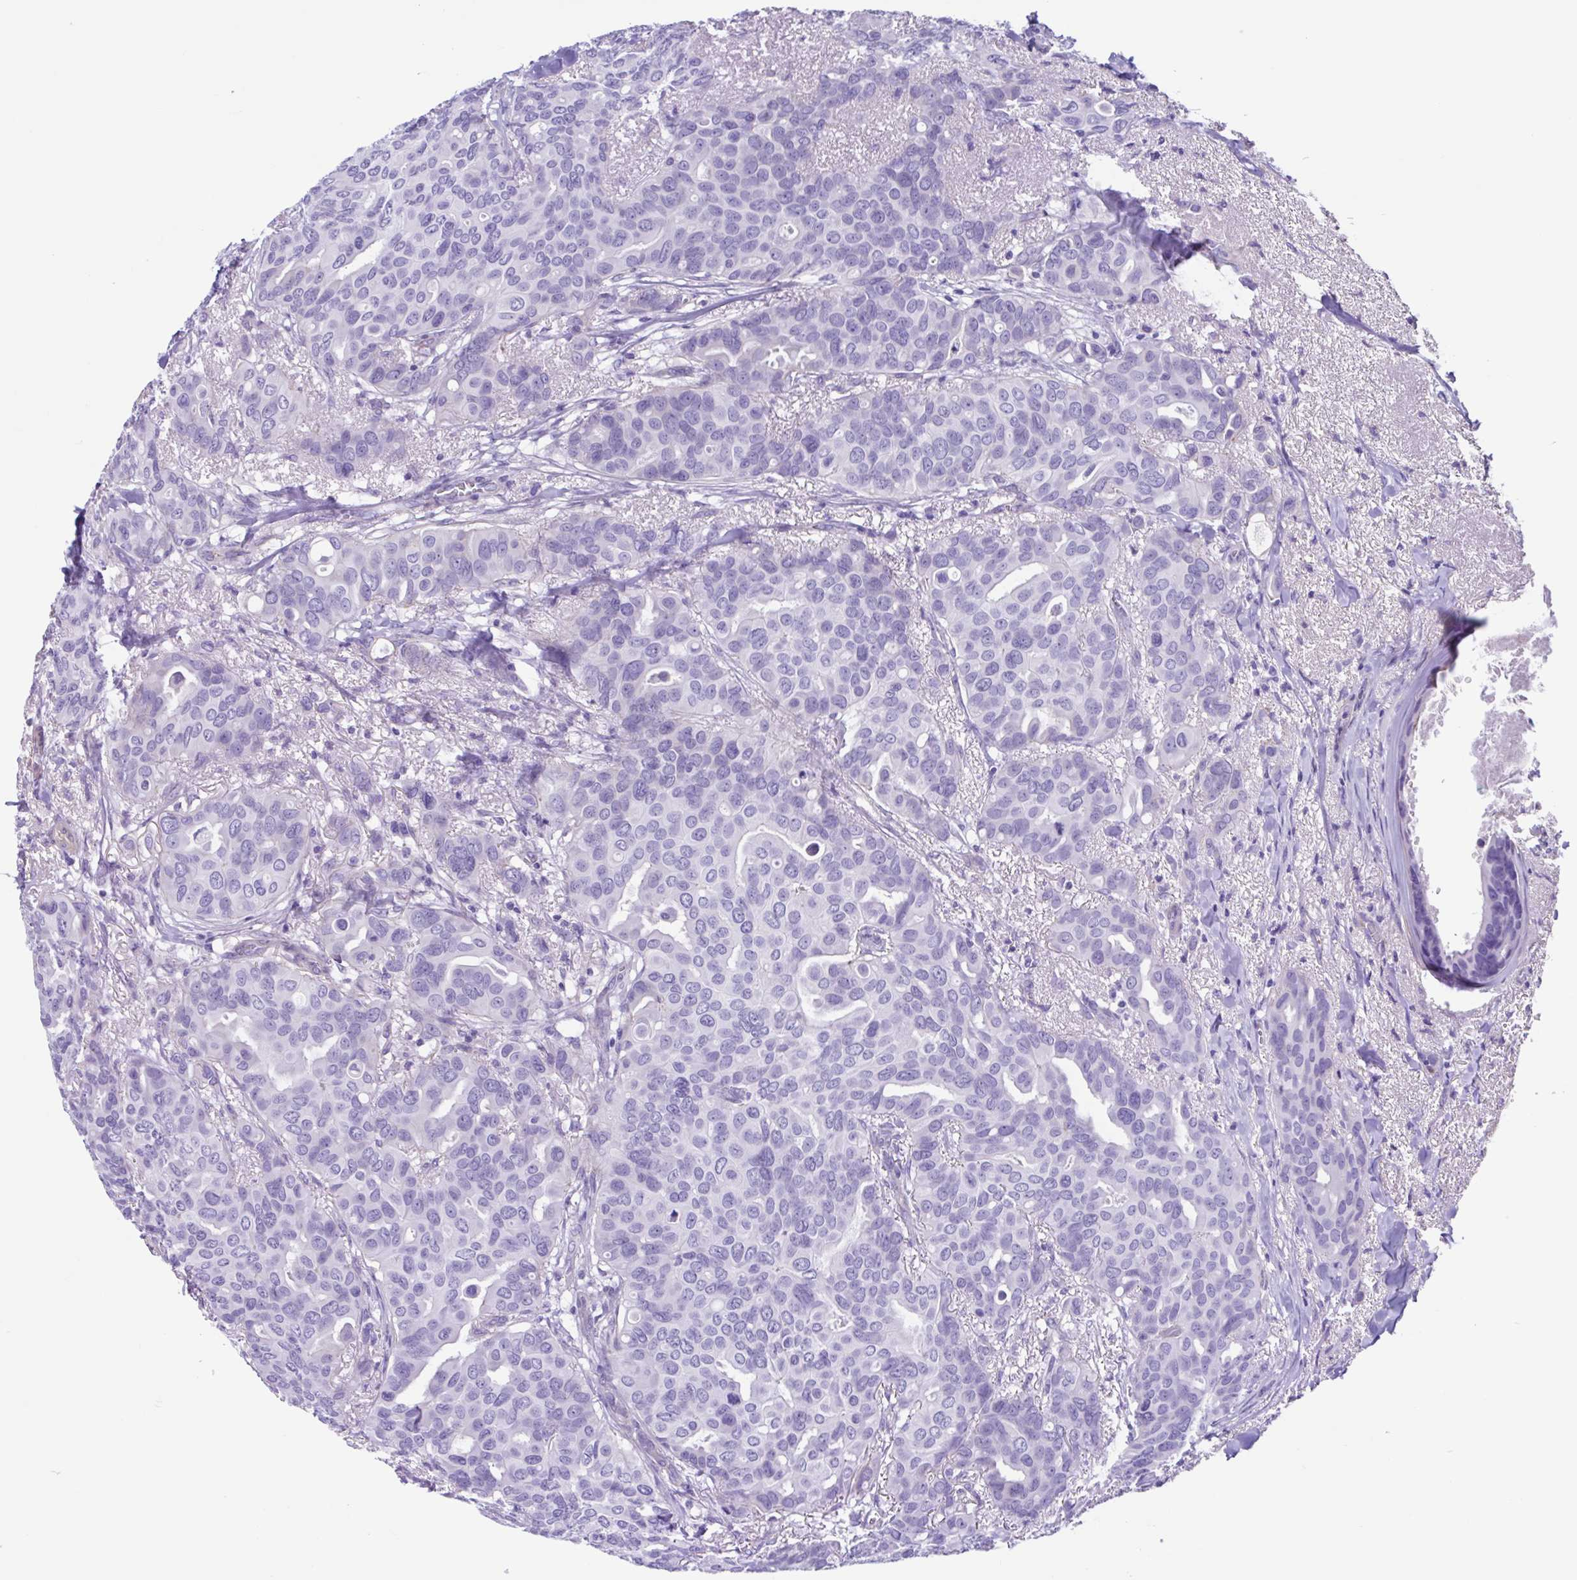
{"staining": {"intensity": "negative", "quantity": "none", "location": "none"}, "tissue": "breast cancer", "cell_type": "Tumor cells", "image_type": "cancer", "snomed": [{"axis": "morphology", "description": "Duct carcinoma"}, {"axis": "topography", "description": "Breast"}], "caption": "An immunohistochemistry micrograph of breast infiltrating ductal carcinoma is shown. There is no staining in tumor cells of breast infiltrating ductal carcinoma.", "gene": "CYP11B1", "patient": {"sex": "female", "age": 54}}